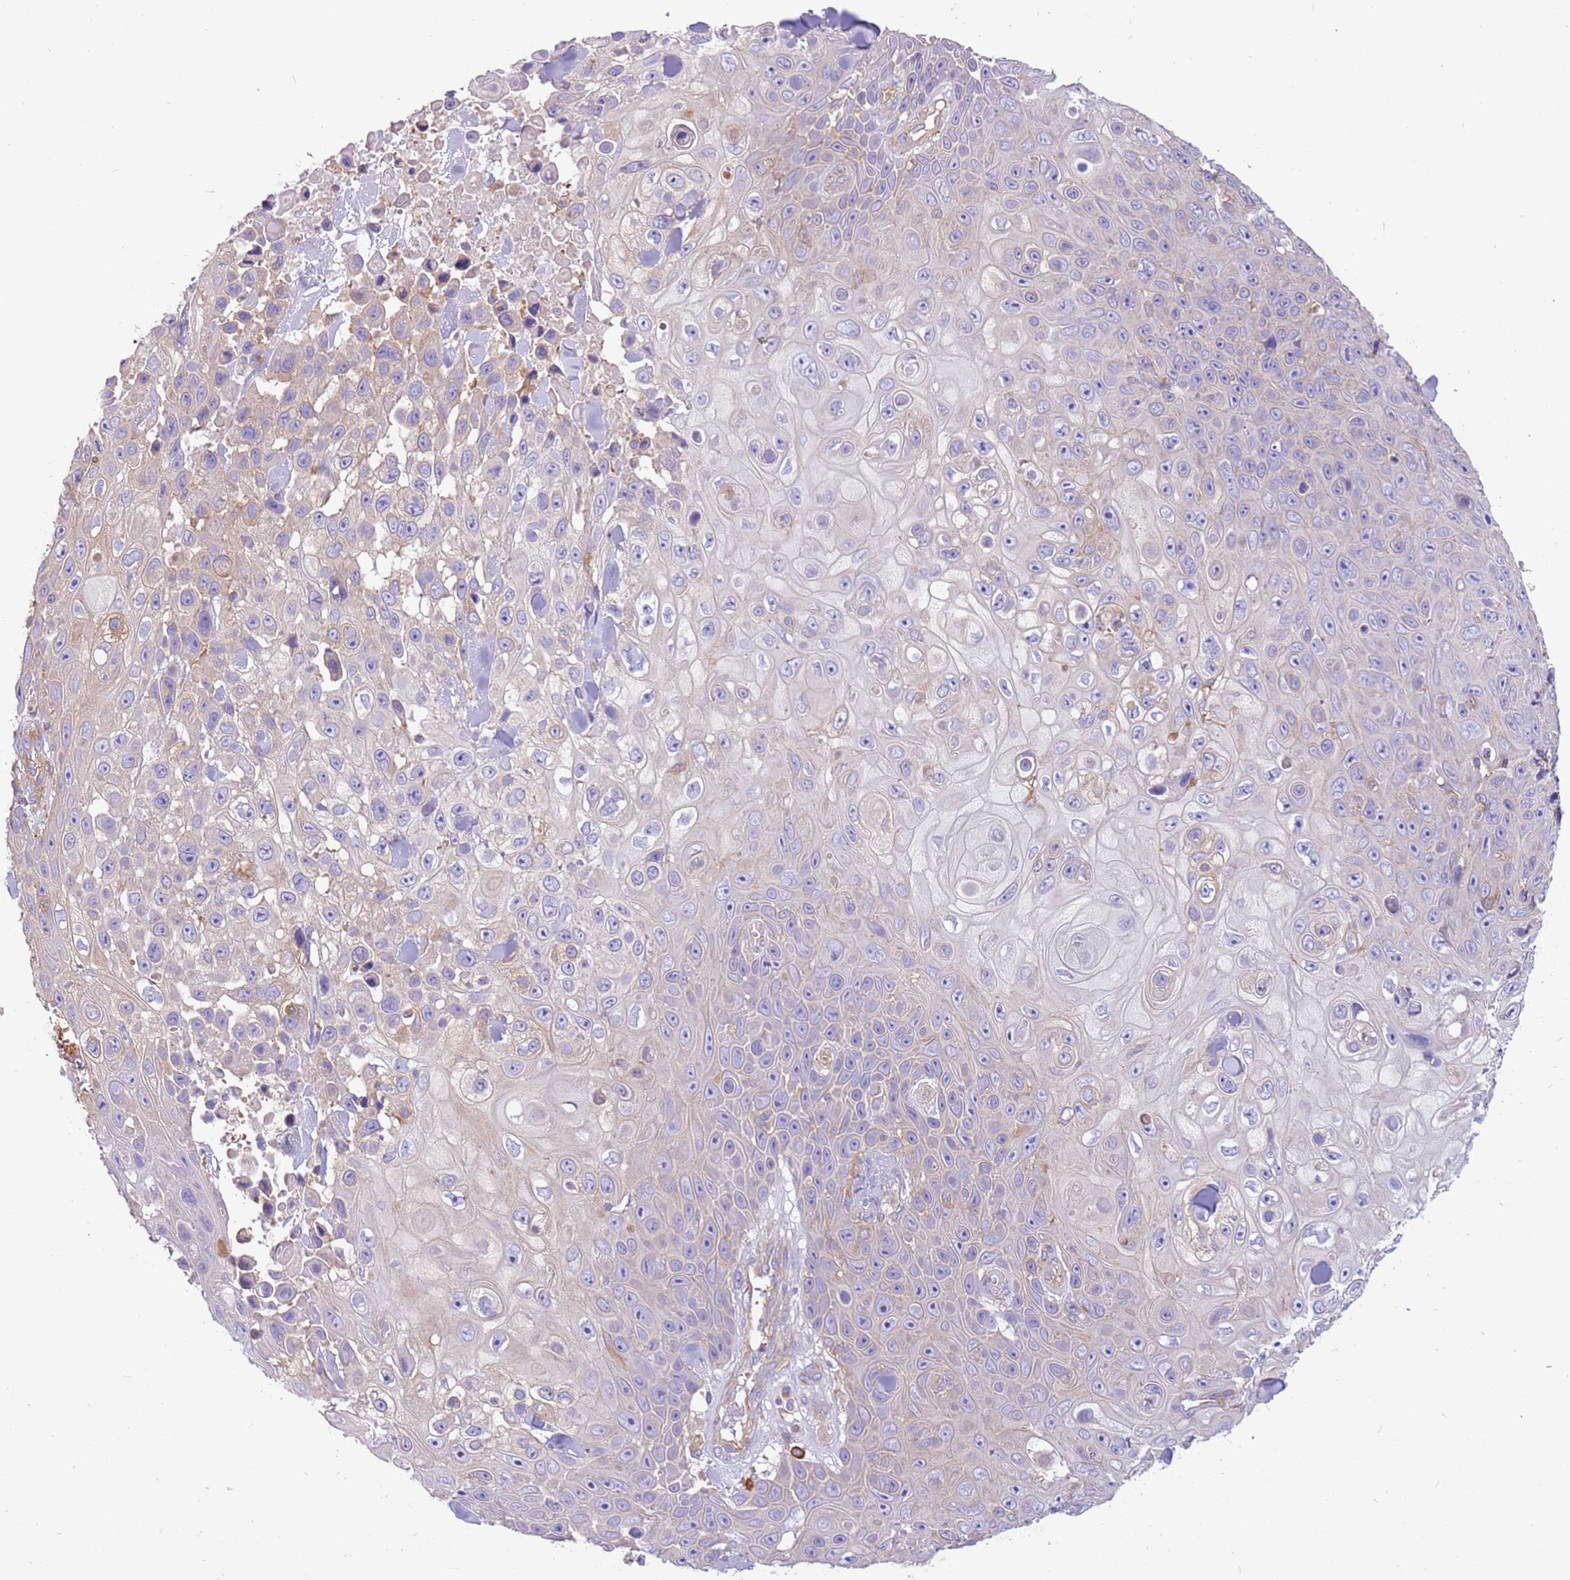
{"staining": {"intensity": "negative", "quantity": "none", "location": "none"}, "tissue": "skin cancer", "cell_type": "Tumor cells", "image_type": "cancer", "snomed": [{"axis": "morphology", "description": "Squamous cell carcinoma, NOS"}, {"axis": "topography", "description": "Skin"}], "caption": "Immunohistochemical staining of human skin squamous cell carcinoma reveals no significant staining in tumor cells.", "gene": "NAALADL1", "patient": {"sex": "male", "age": 82}}